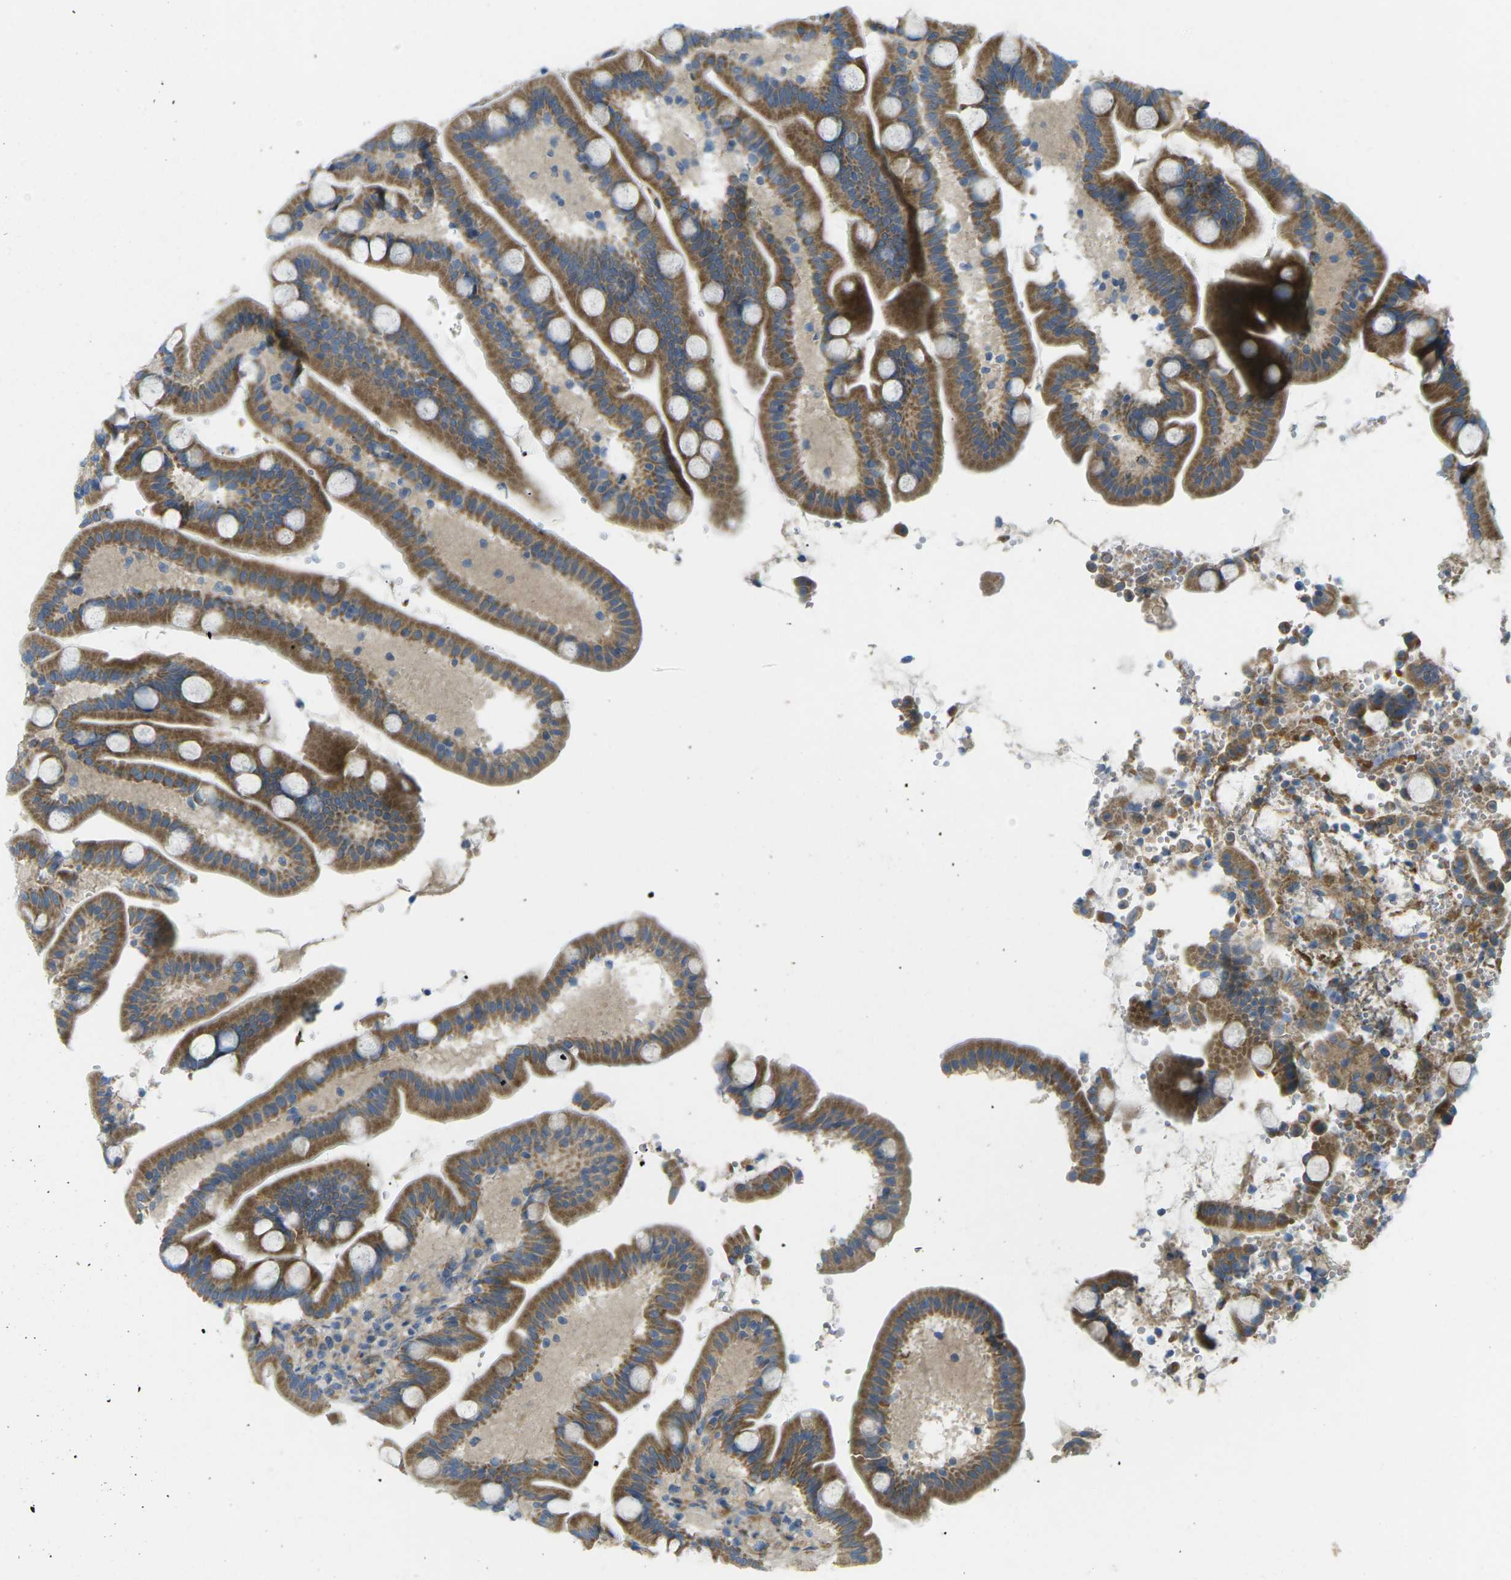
{"staining": {"intensity": "moderate", "quantity": ">75%", "location": "cytoplasmic/membranous"}, "tissue": "duodenum", "cell_type": "Glandular cells", "image_type": "normal", "snomed": [{"axis": "morphology", "description": "Normal tissue, NOS"}, {"axis": "topography", "description": "Duodenum"}], "caption": "The micrograph reveals a brown stain indicating the presence of a protein in the cytoplasmic/membranous of glandular cells in duodenum. (DAB (3,3'-diaminobenzidine) IHC with brightfield microscopy, high magnification).", "gene": "MYLK4", "patient": {"sex": "male", "age": 54}}